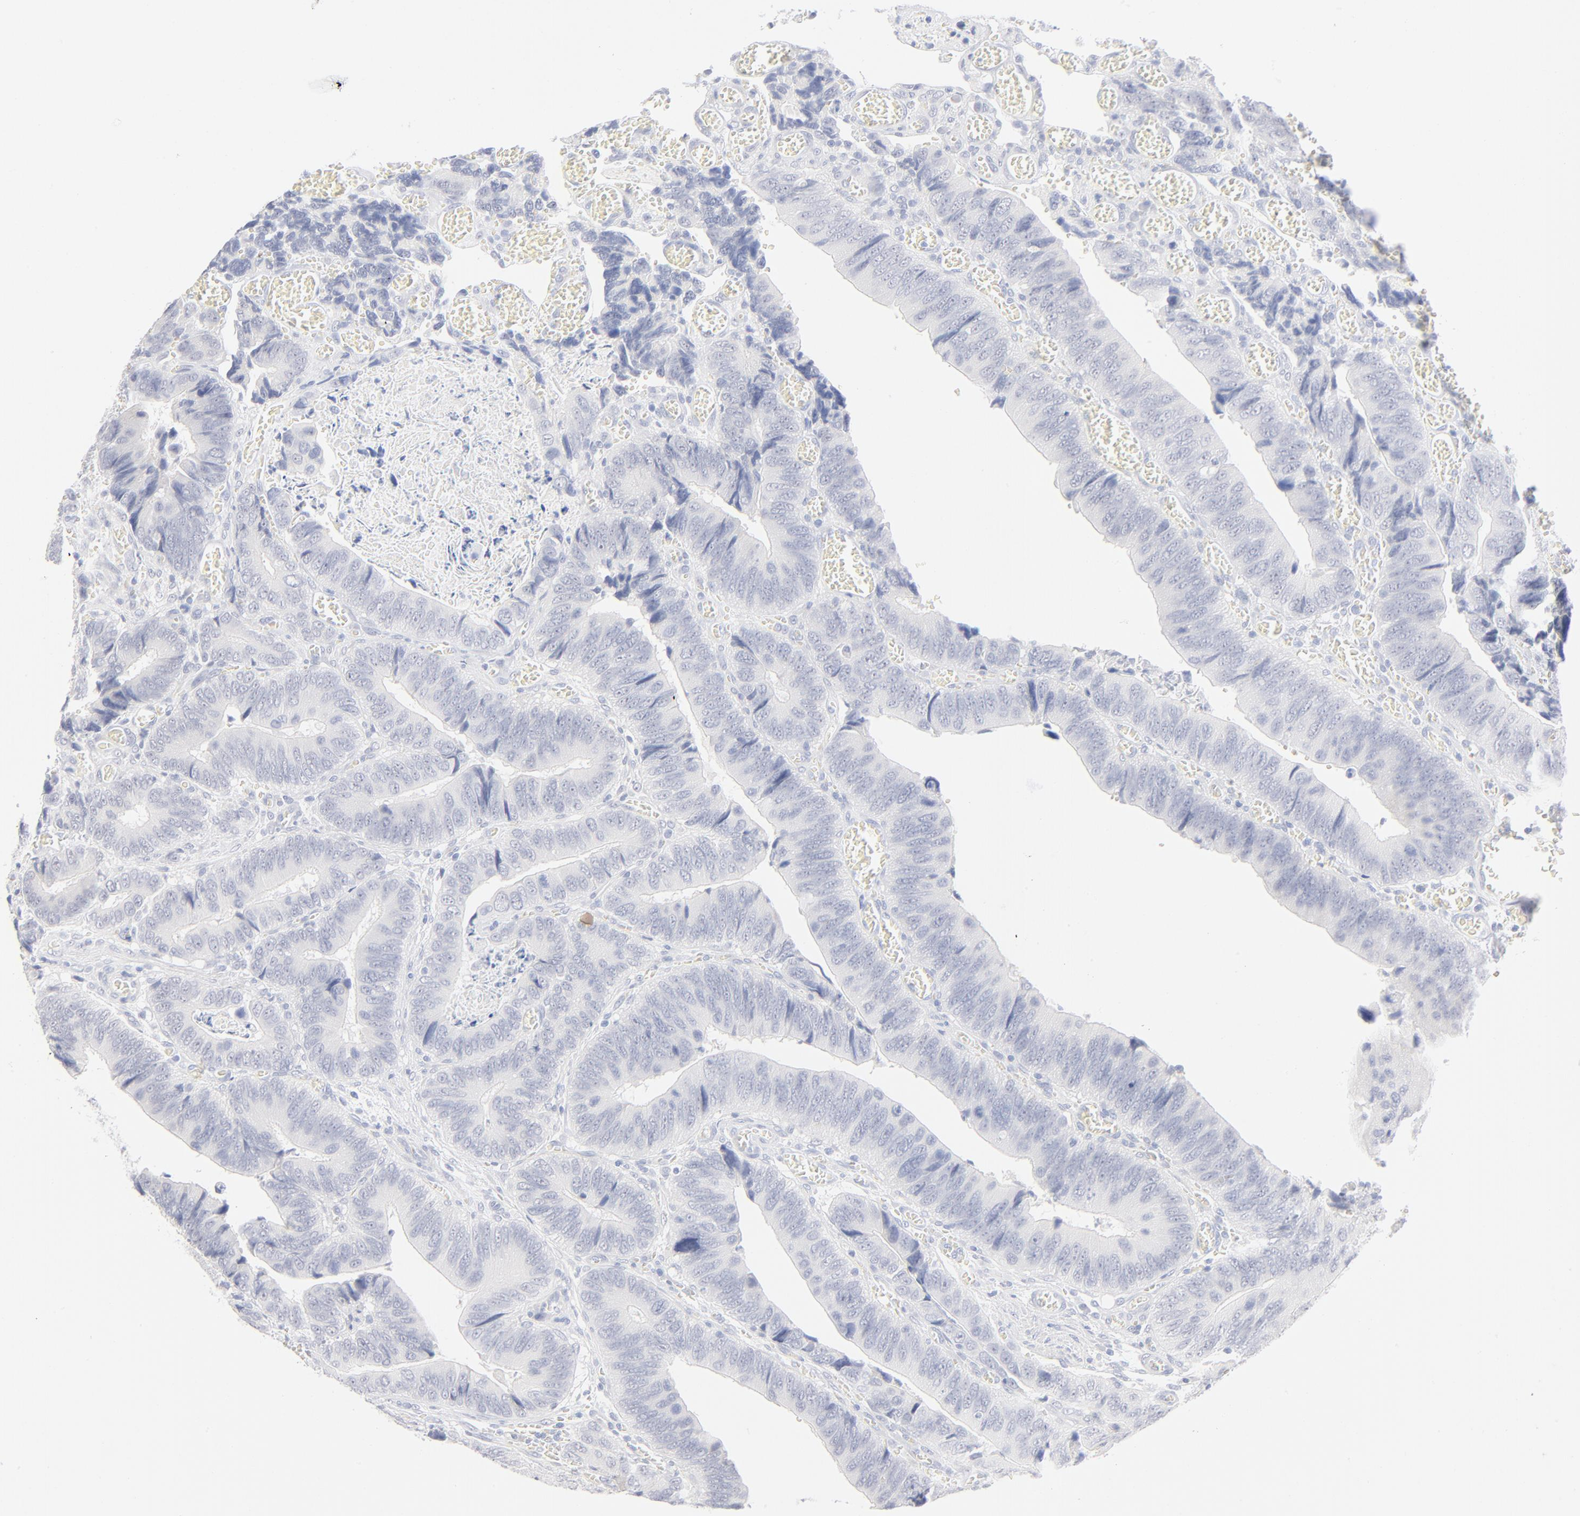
{"staining": {"intensity": "negative", "quantity": "none", "location": "none"}, "tissue": "colorectal cancer", "cell_type": "Tumor cells", "image_type": "cancer", "snomed": [{"axis": "morphology", "description": "Adenocarcinoma, NOS"}, {"axis": "topography", "description": "Colon"}], "caption": "Tumor cells show no significant protein staining in colorectal adenocarcinoma.", "gene": "ONECUT1", "patient": {"sex": "male", "age": 72}}